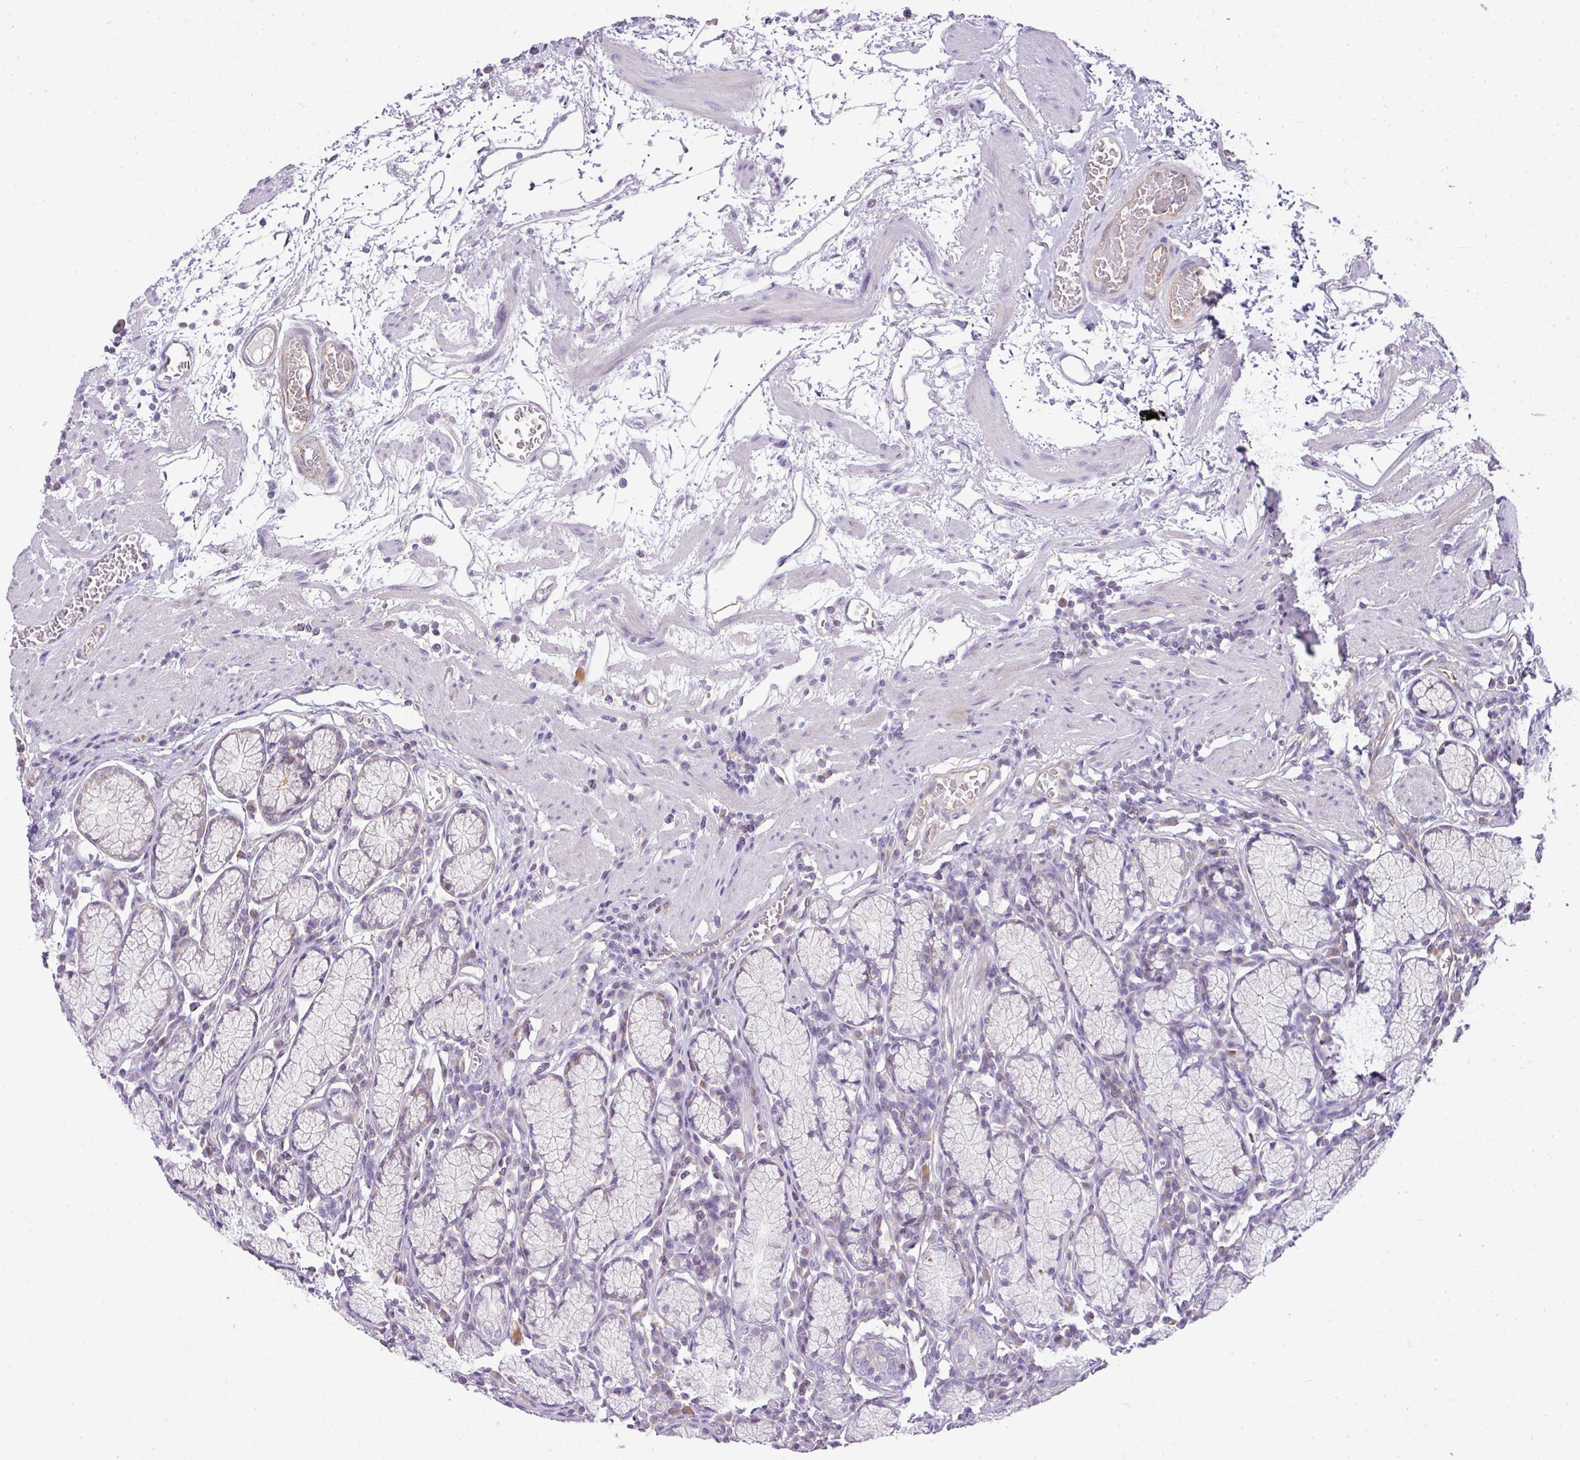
{"staining": {"intensity": "weak", "quantity": "<25%", "location": "cytoplasmic/membranous"}, "tissue": "stomach", "cell_type": "Glandular cells", "image_type": "normal", "snomed": [{"axis": "morphology", "description": "Normal tissue, NOS"}, {"axis": "topography", "description": "Stomach"}], "caption": "IHC photomicrograph of benign stomach stained for a protein (brown), which reveals no staining in glandular cells.", "gene": "HOXC13", "patient": {"sex": "male", "age": 55}}